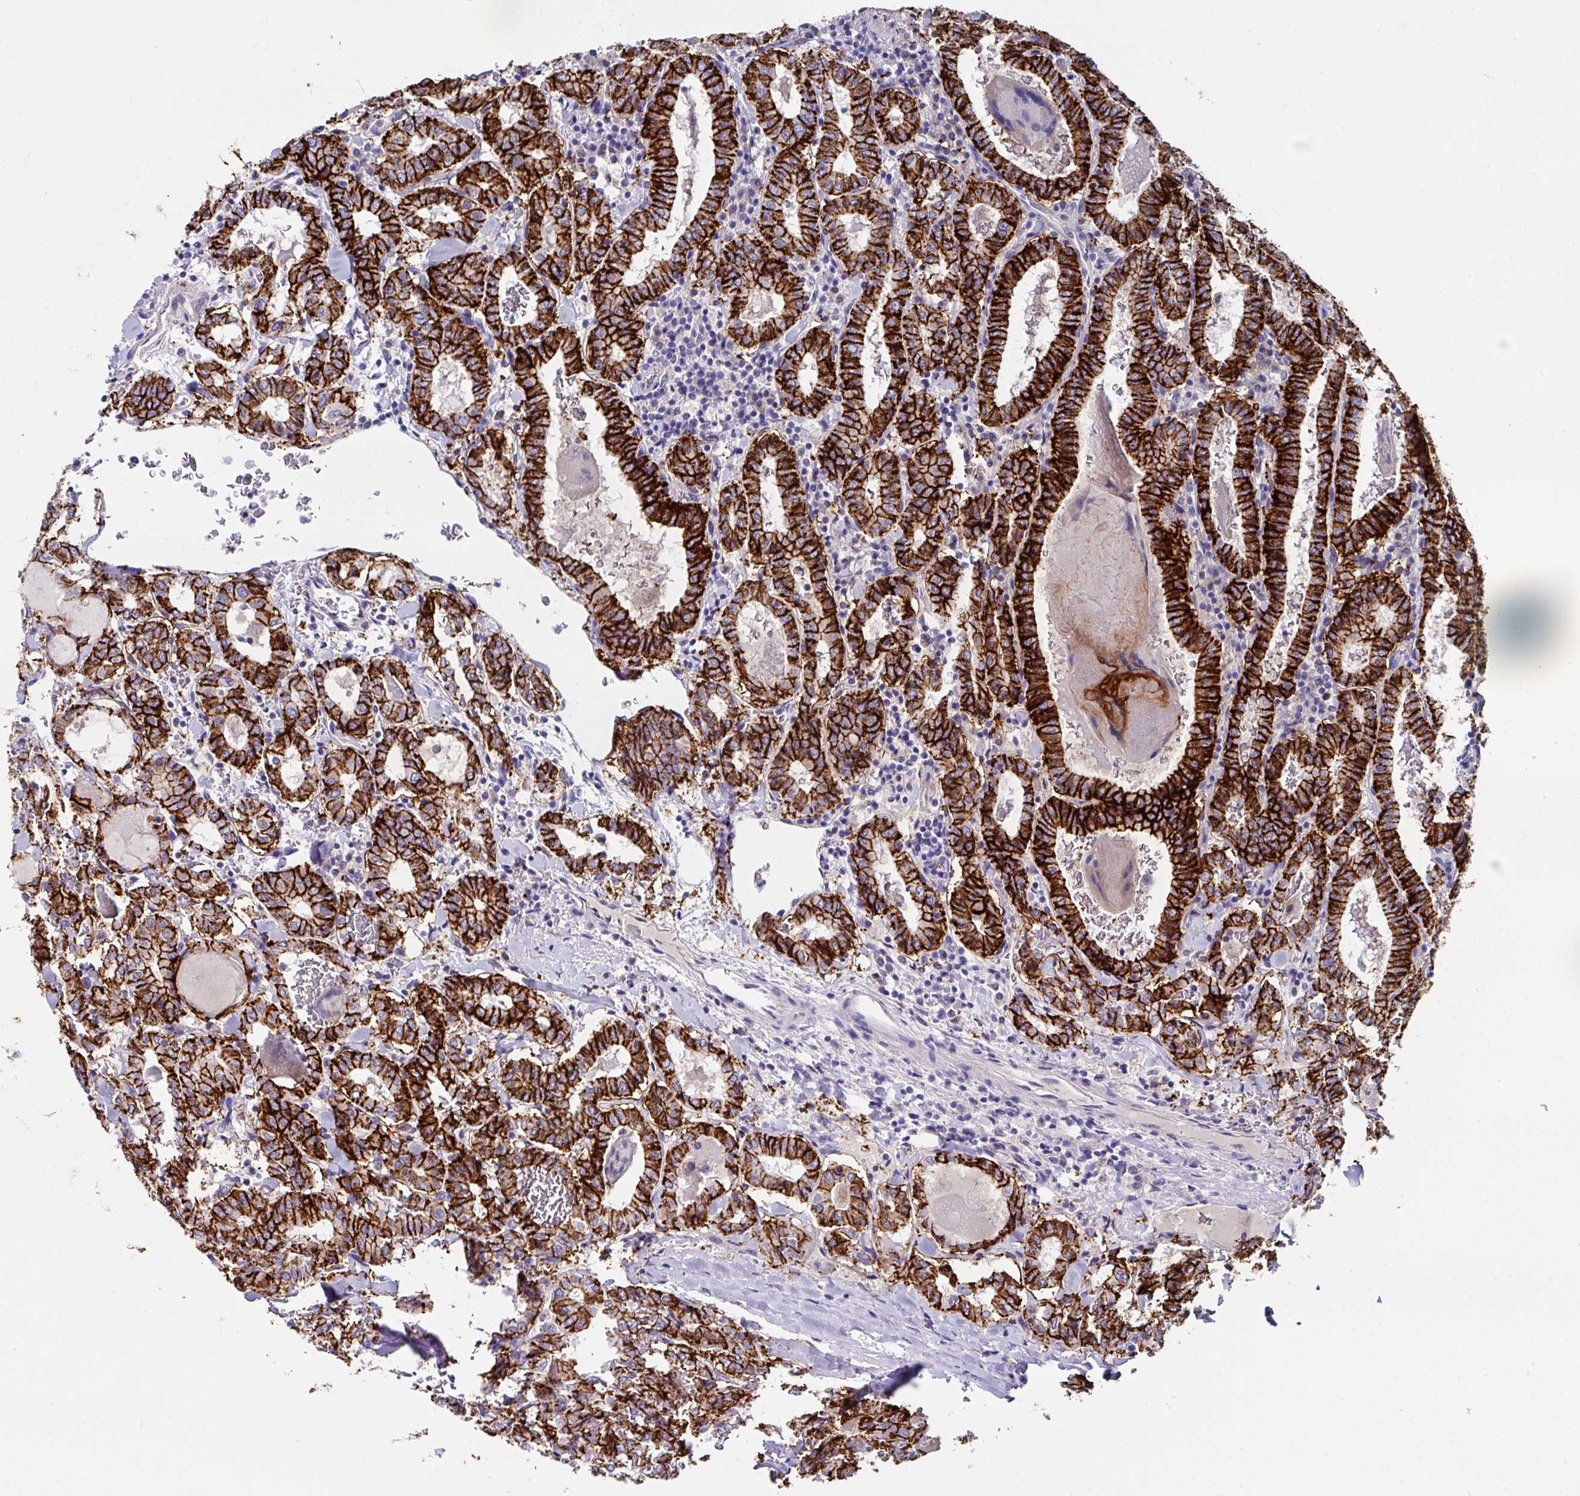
{"staining": {"intensity": "strong", "quantity": ">75%", "location": "cytoplasmic/membranous"}, "tissue": "thyroid cancer", "cell_type": "Tumor cells", "image_type": "cancer", "snomed": [{"axis": "morphology", "description": "Papillary adenocarcinoma, NOS"}, {"axis": "topography", "description": "Thyroid gland"}], "caption": "Immunohistochemistry (IHC) of human thyroid papillary adenocarcinoma reveals high levels of strong cytoplasmic/membranous staining in about >75% of tumor cells.", "gene": "CLDN1", "patient": {"sex": "female", "age": 72}}